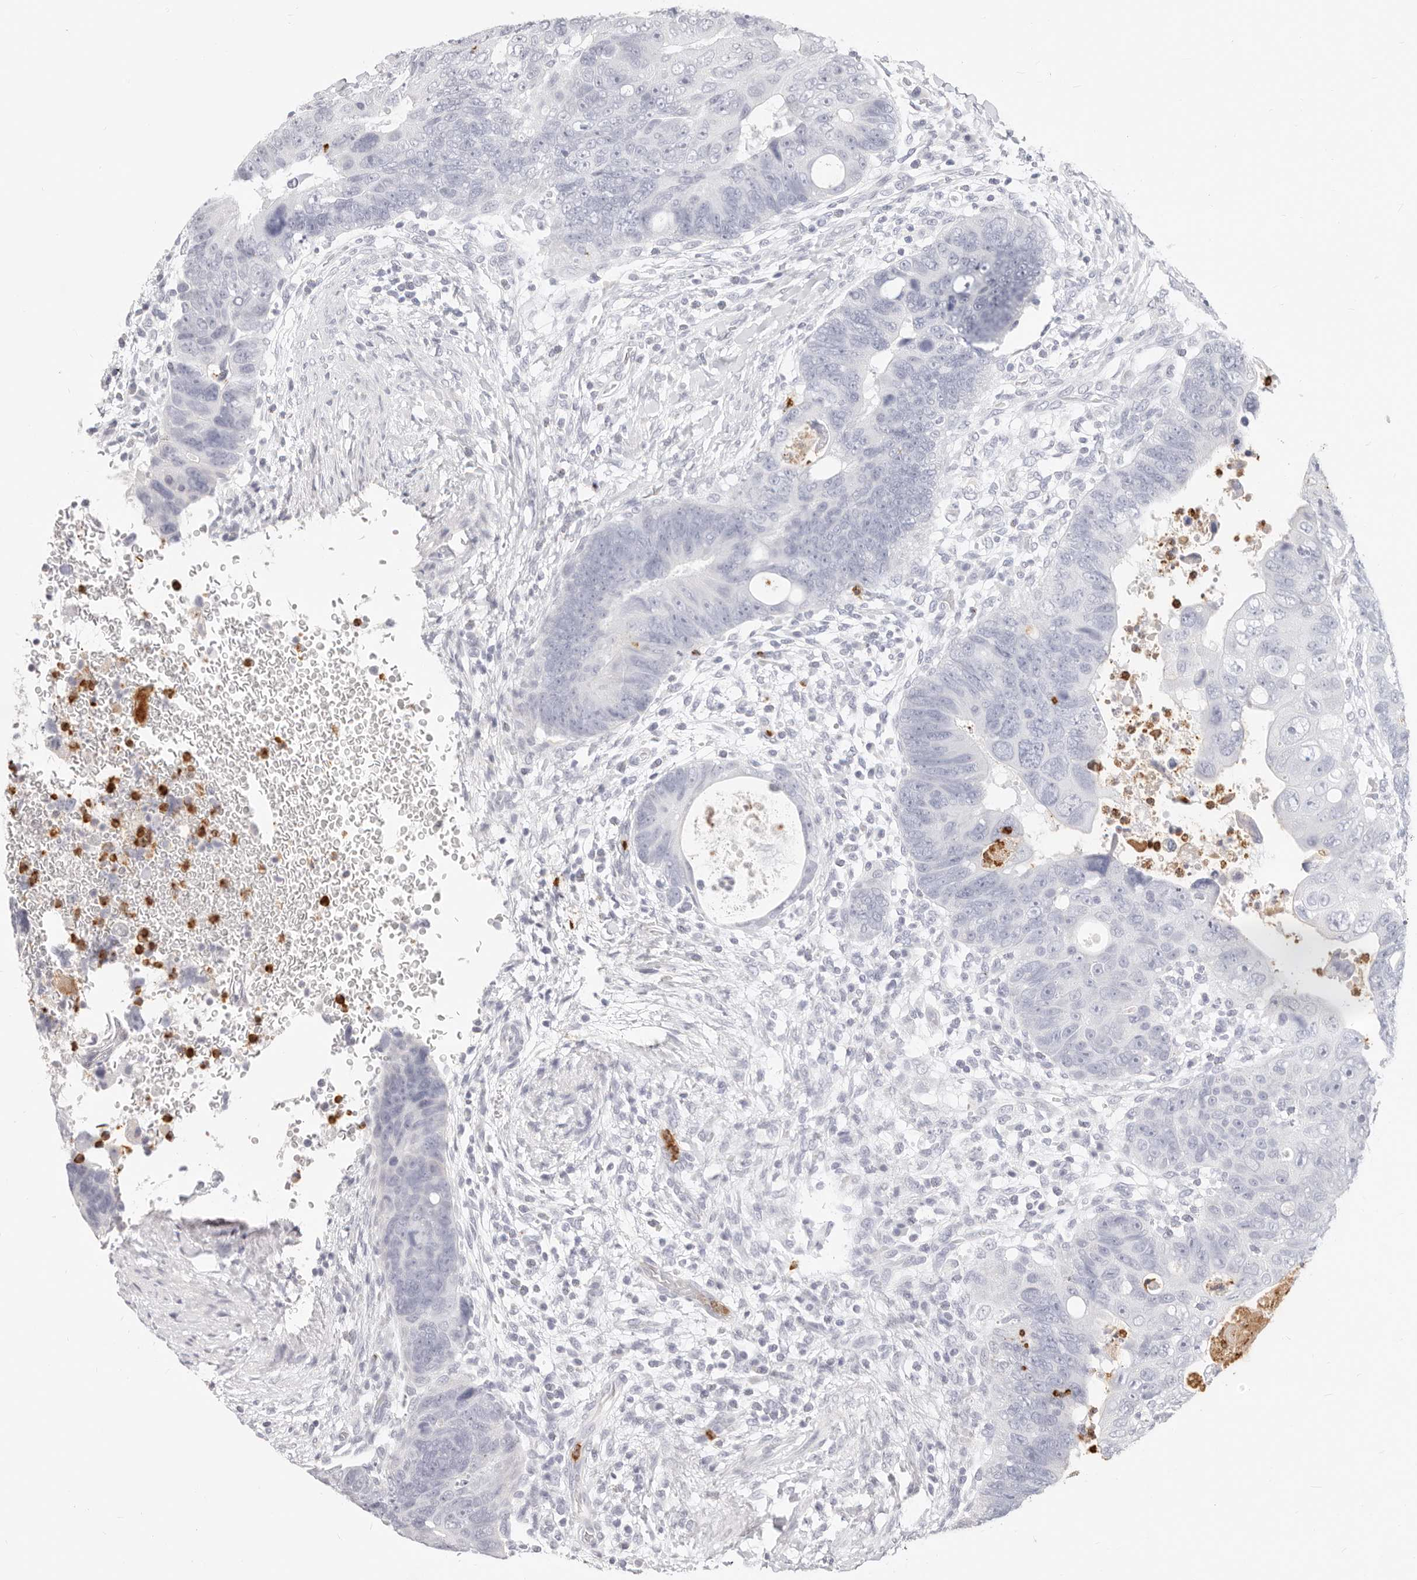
{"staining": {"intensity": "negative", "quantity": "none", "location": "none"}, "tissue": "colorectal cancer", "cell_type": "Tumor cells", "image_type": "cancer", "snomed": [{"axis": "morphology", "description": "Adenocarcinoma, NOS"}, {"axis": "topography", "description": "Rectum"}], "caption": "An image of colorectal adenocarcinoma stained for a protein displays no brown staining in tumor cells.", "gene": "CAMP", "patient": {"sex": "male", "age": 59}}